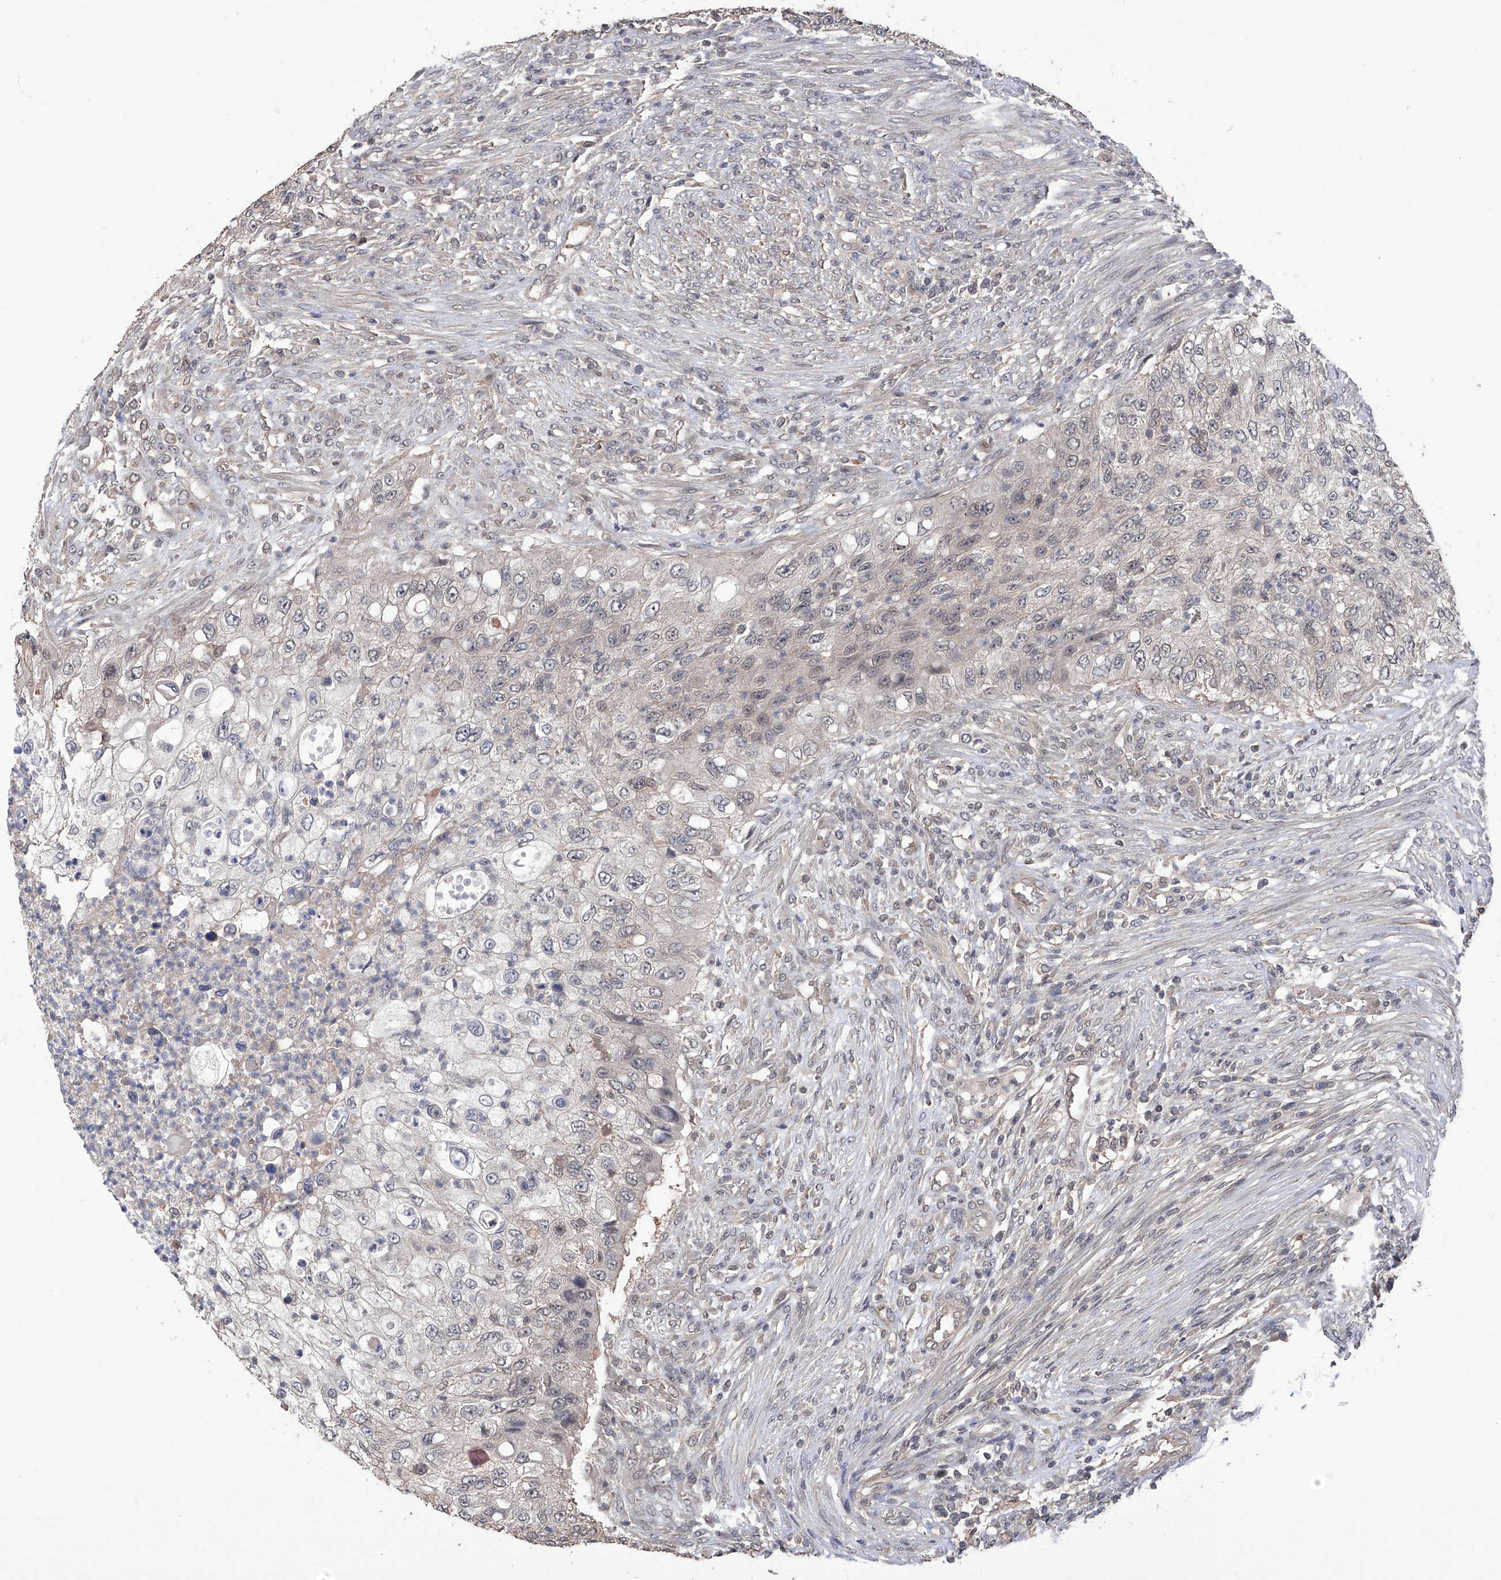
{"staining": {"intensity": "weak", "quantity": "<25%", "location": "cytoplasmic/membranous"}, "tissue": "urothelial cancer", "cell_type": "Tumor cells", "image_type": "cancer", "snomed": [{"axis": "morphology", "description": "Urothelial carcinoma, High grade"}, {"axis": "topography", "description": "Urinary bladder"}], "caption": "Human urothelial cancer stained for a protein using immunohistochemistry (IHC) reveals no expression in tumor cells.", "gene": "LYSMD4", "patient": {"sex": "female", "age": 60}}